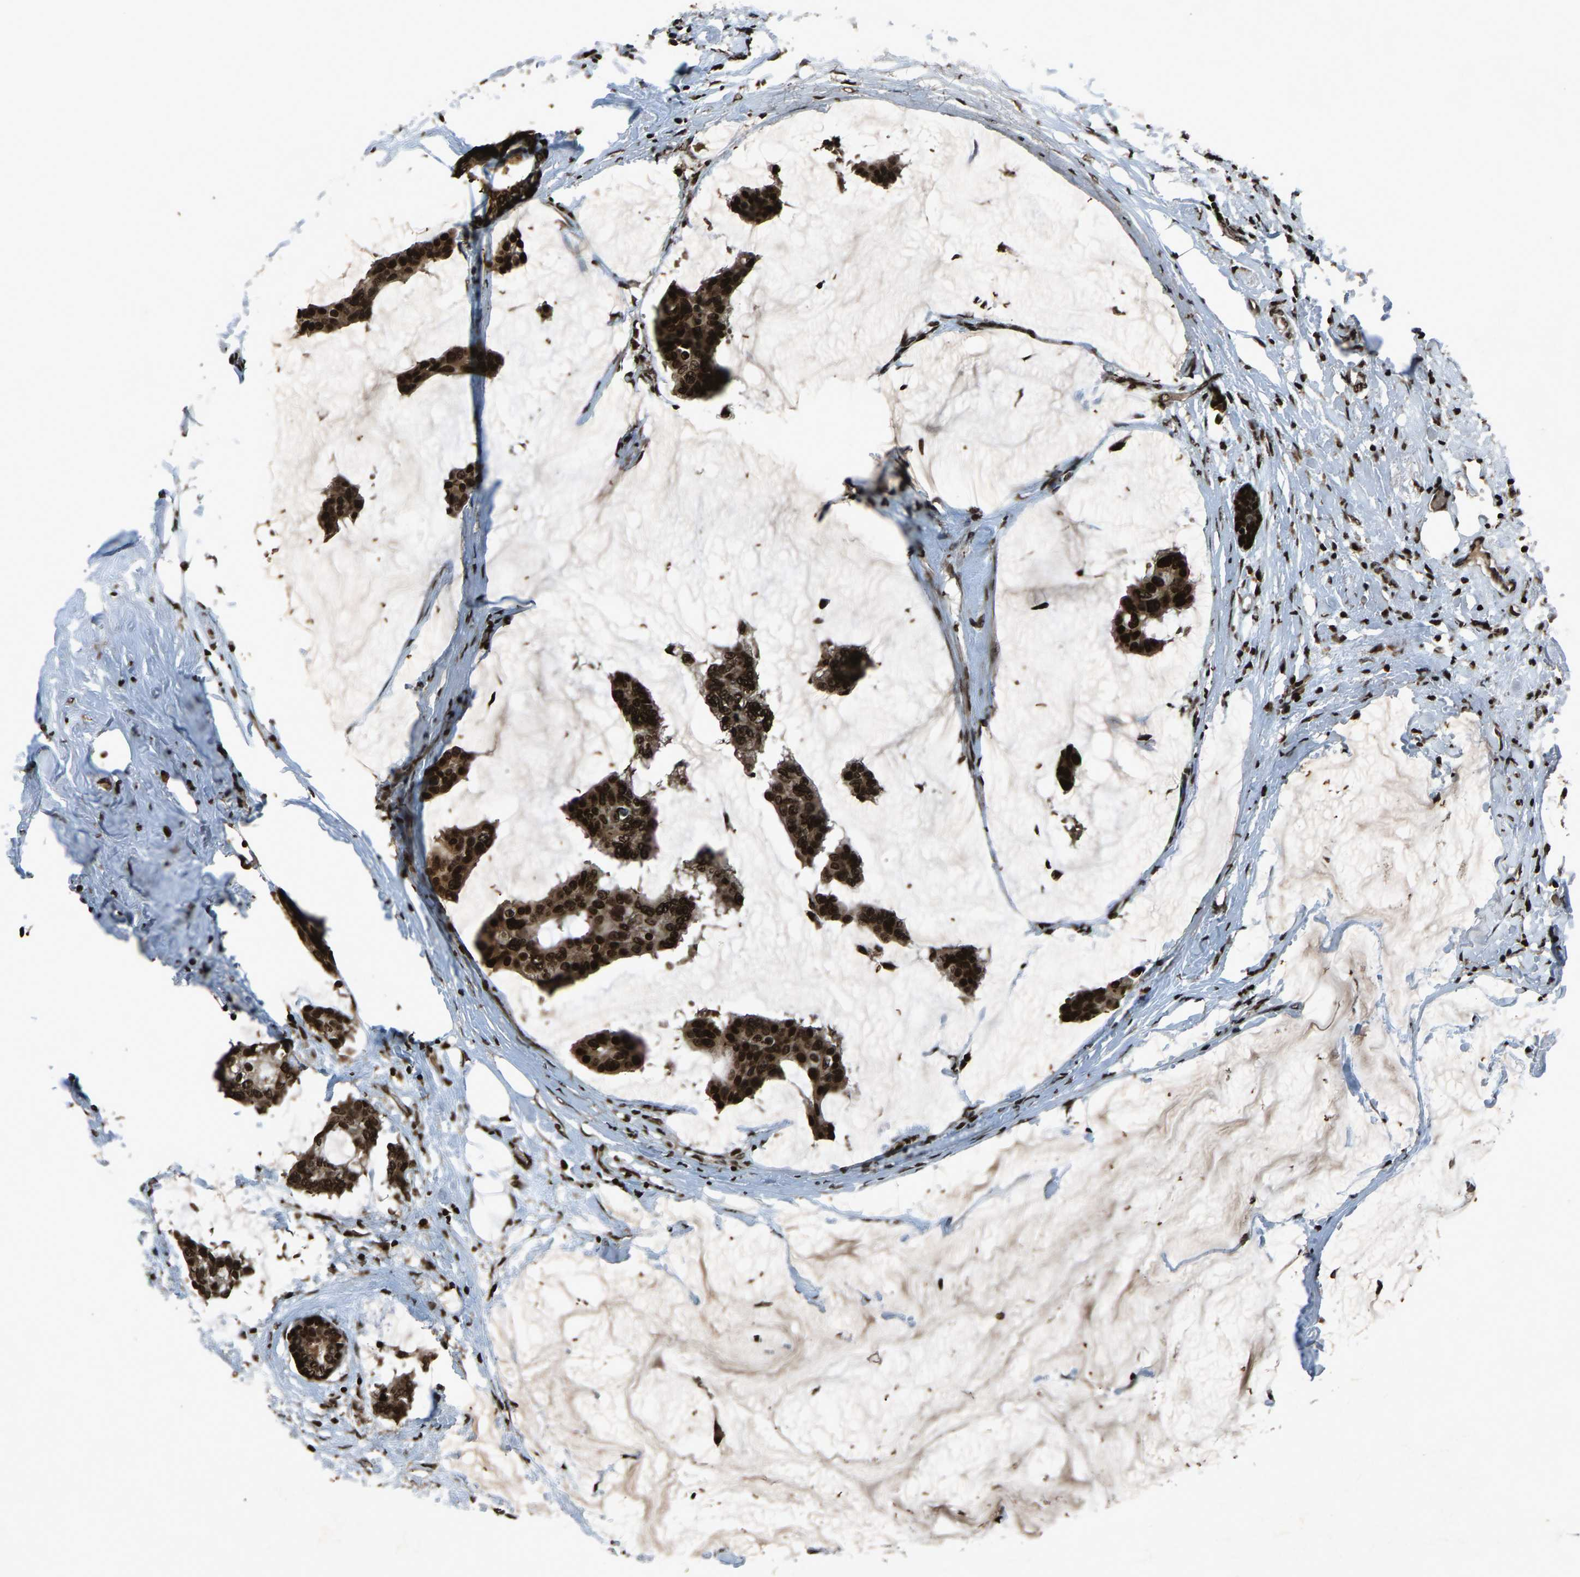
{"staining": {"intensity": "strong", "quantity": ">75%", "location": "cytoplasmic/membranous,nuclear"}, "tissue": "breast cancer", "cell_type": "Tumor cells", "image_type": "cancer", "snomed": [{"axis": "morphology", "description": "Duct carcinoma"}, {"axis": "topography", "description": "Breast"}], "caption": "Breast cancer was stained to show a protein in brown. There is high levels of strong cytoplasmic/membranous and nuclear staining in about >75% of tumor cells.", "gene": "H4C1", "patient": {"sex": "female", "age": 93}}